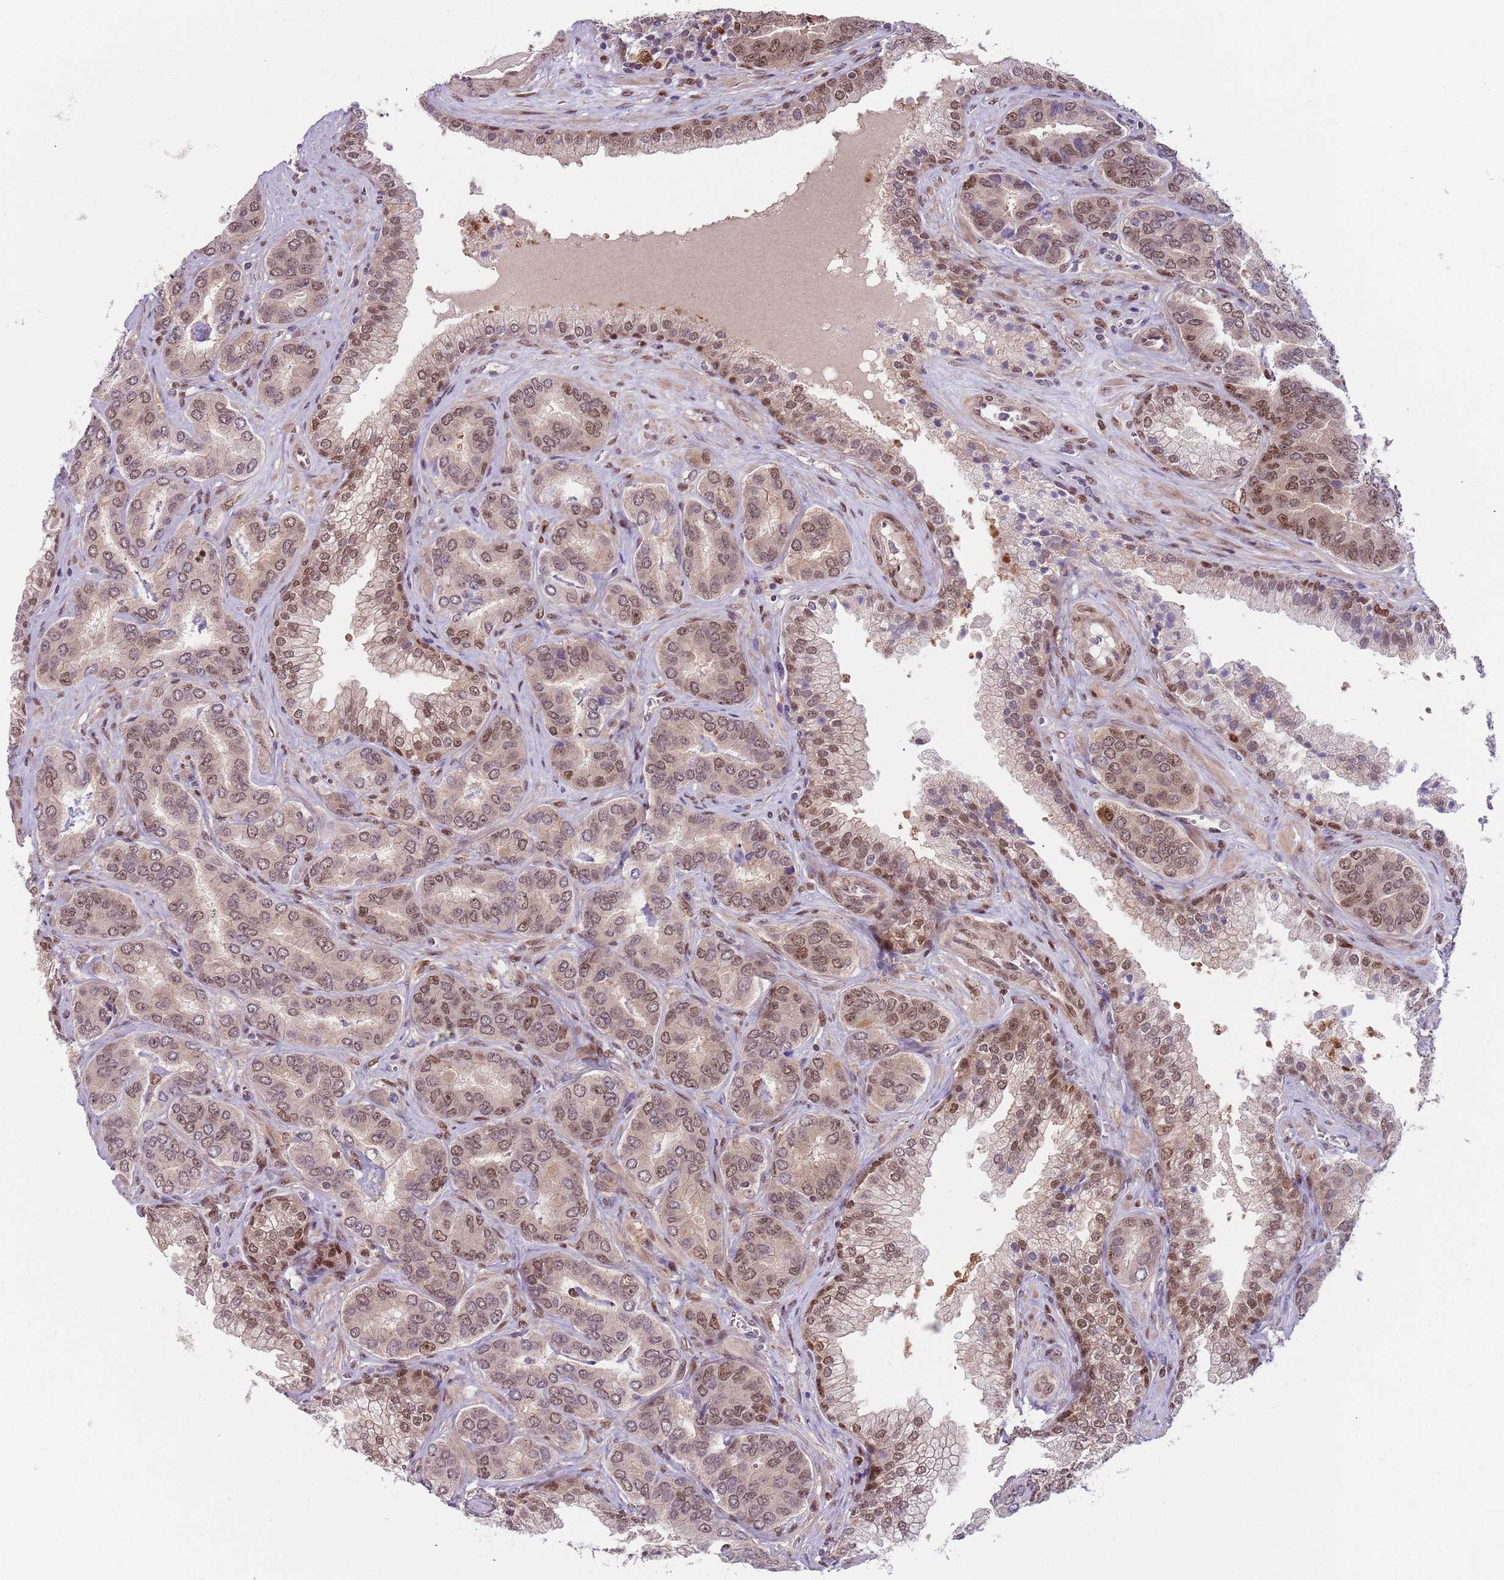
{"staining": {"intensity": "moderate", "quantity": ">75%", "location": "cytoplasmic/membranous,nuclear"}, "tissue": "prostate cancer", "cell_type": "Tumor cells", "image_type": "cancer", "snomed": [{"axis": "morphology", "description": "Adenocarcinoma, High grade"}, {"axis": "topography", "description": "Prostate"}], "caption": "DAB (3,3'-diaminobenzidine) immunohistochemical staining of prostate cancer (adenocarcinoma (high-grade)) shows moderate cytoplasmic/membranous and nuclear protein expression in about >75% of tumor cells.", "gene": "RMND5B", "patient": {"sex": "male", "age": 72}}